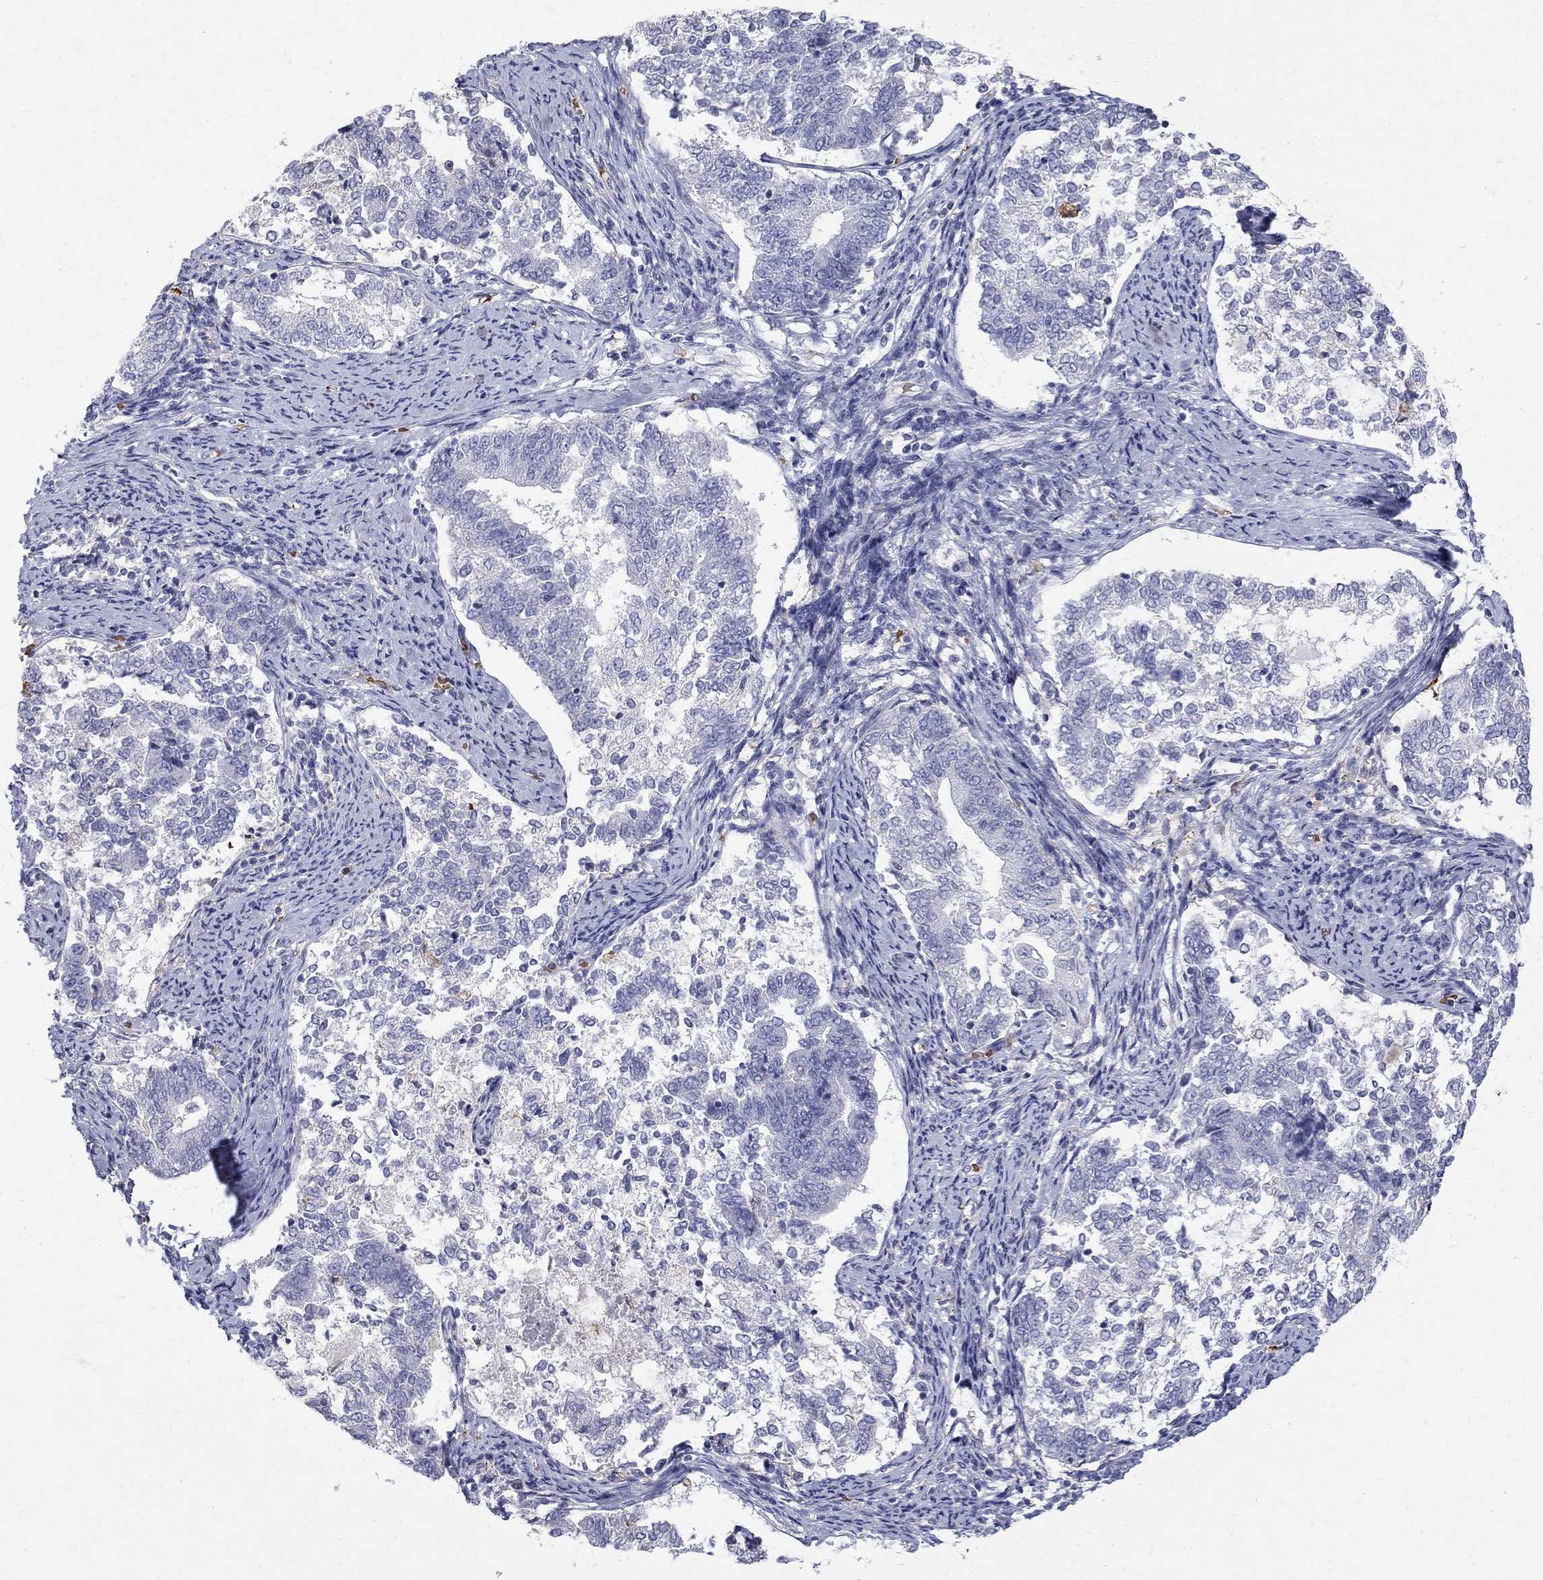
{"staining": {"intensity": "negative", "quantity": "none", "location": "none"}, "tissue": "endometrial cancer", "cell_type": "Tumor cells", "image_type": "cancer", "snomed": [{"axis": "morphology", "description": "Adenocarcinoma, NOS"}, {"axis": "topography", "description": "Endometrium"}], "caption": "This micrograph is of endometrial adenocarcinoma stained with IHC to label a protein in brown with the nuclei are counter-stained blue. There is no expression in tumor cells. Brightfield microscopy of IHC stained with DAB (3,3'-diaminobenzidine) (brown) and hematoxylin (blue), captured at high magnification.", "gene": "AGER", "patient": {"sex": "female", "age": 65}}